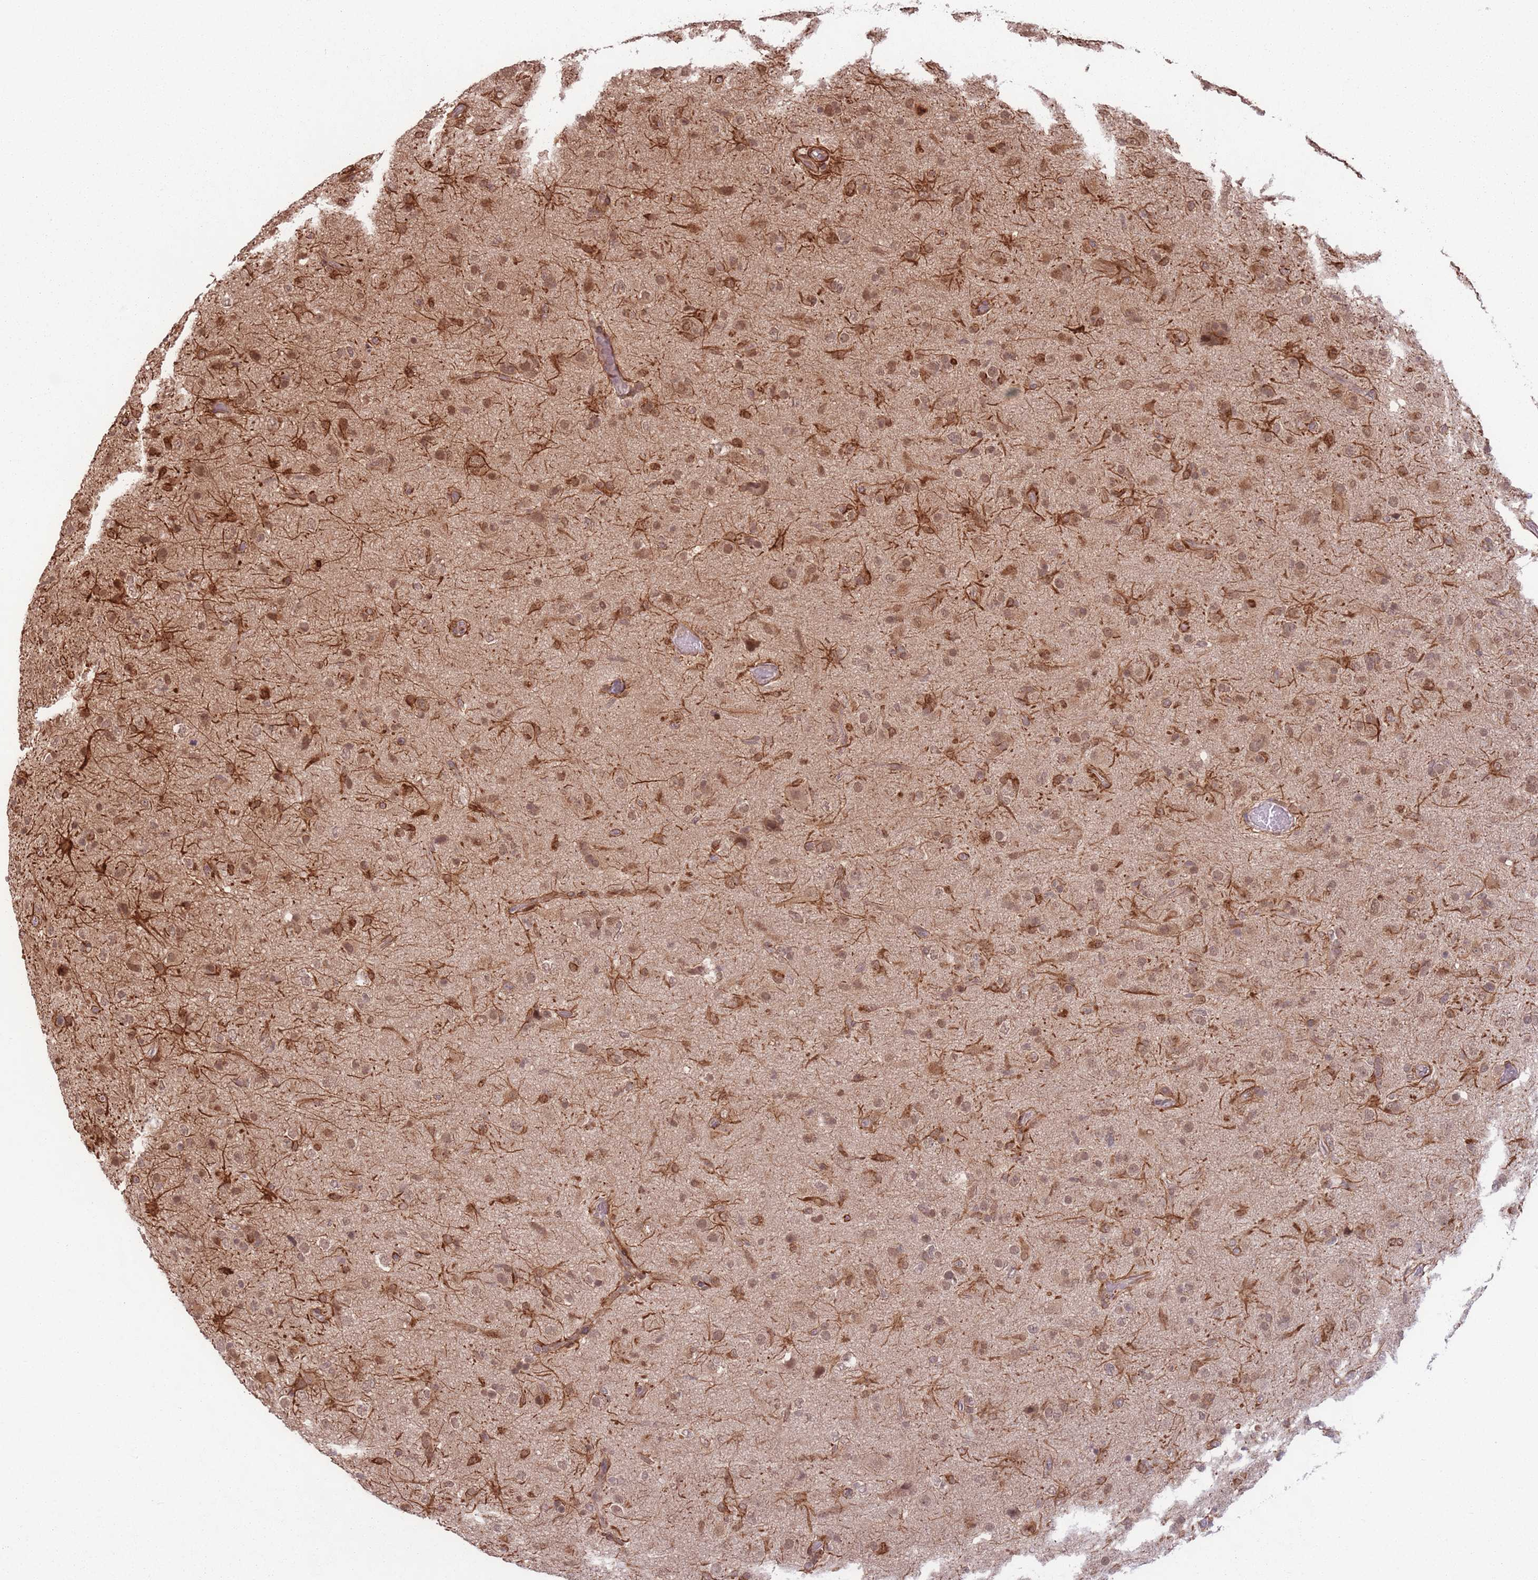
{"staining": {"intensity": "moderate", "quantity": ">75%", "location": "cytoplasmic/membranous,nuclear"}, "tissue": "glioma", "cell_type": "Tumor cells", "image_type": "cancer", "snomed": [{"axis": "morphology", "description": "Glioma, malignant, Low grade"}, {"axis": "topography", "description": "Brain"}], "caption": "A high-resolution micrograph shows immunohistochemistry (IHC) staining of malignant low-grade glioma, which reveals moderate cytoplasmic/membranous and nuclear positivity in about >75% of tumor cells.", "gene": "CCDC154", "patient": {"sex": "male", "age": 65}}